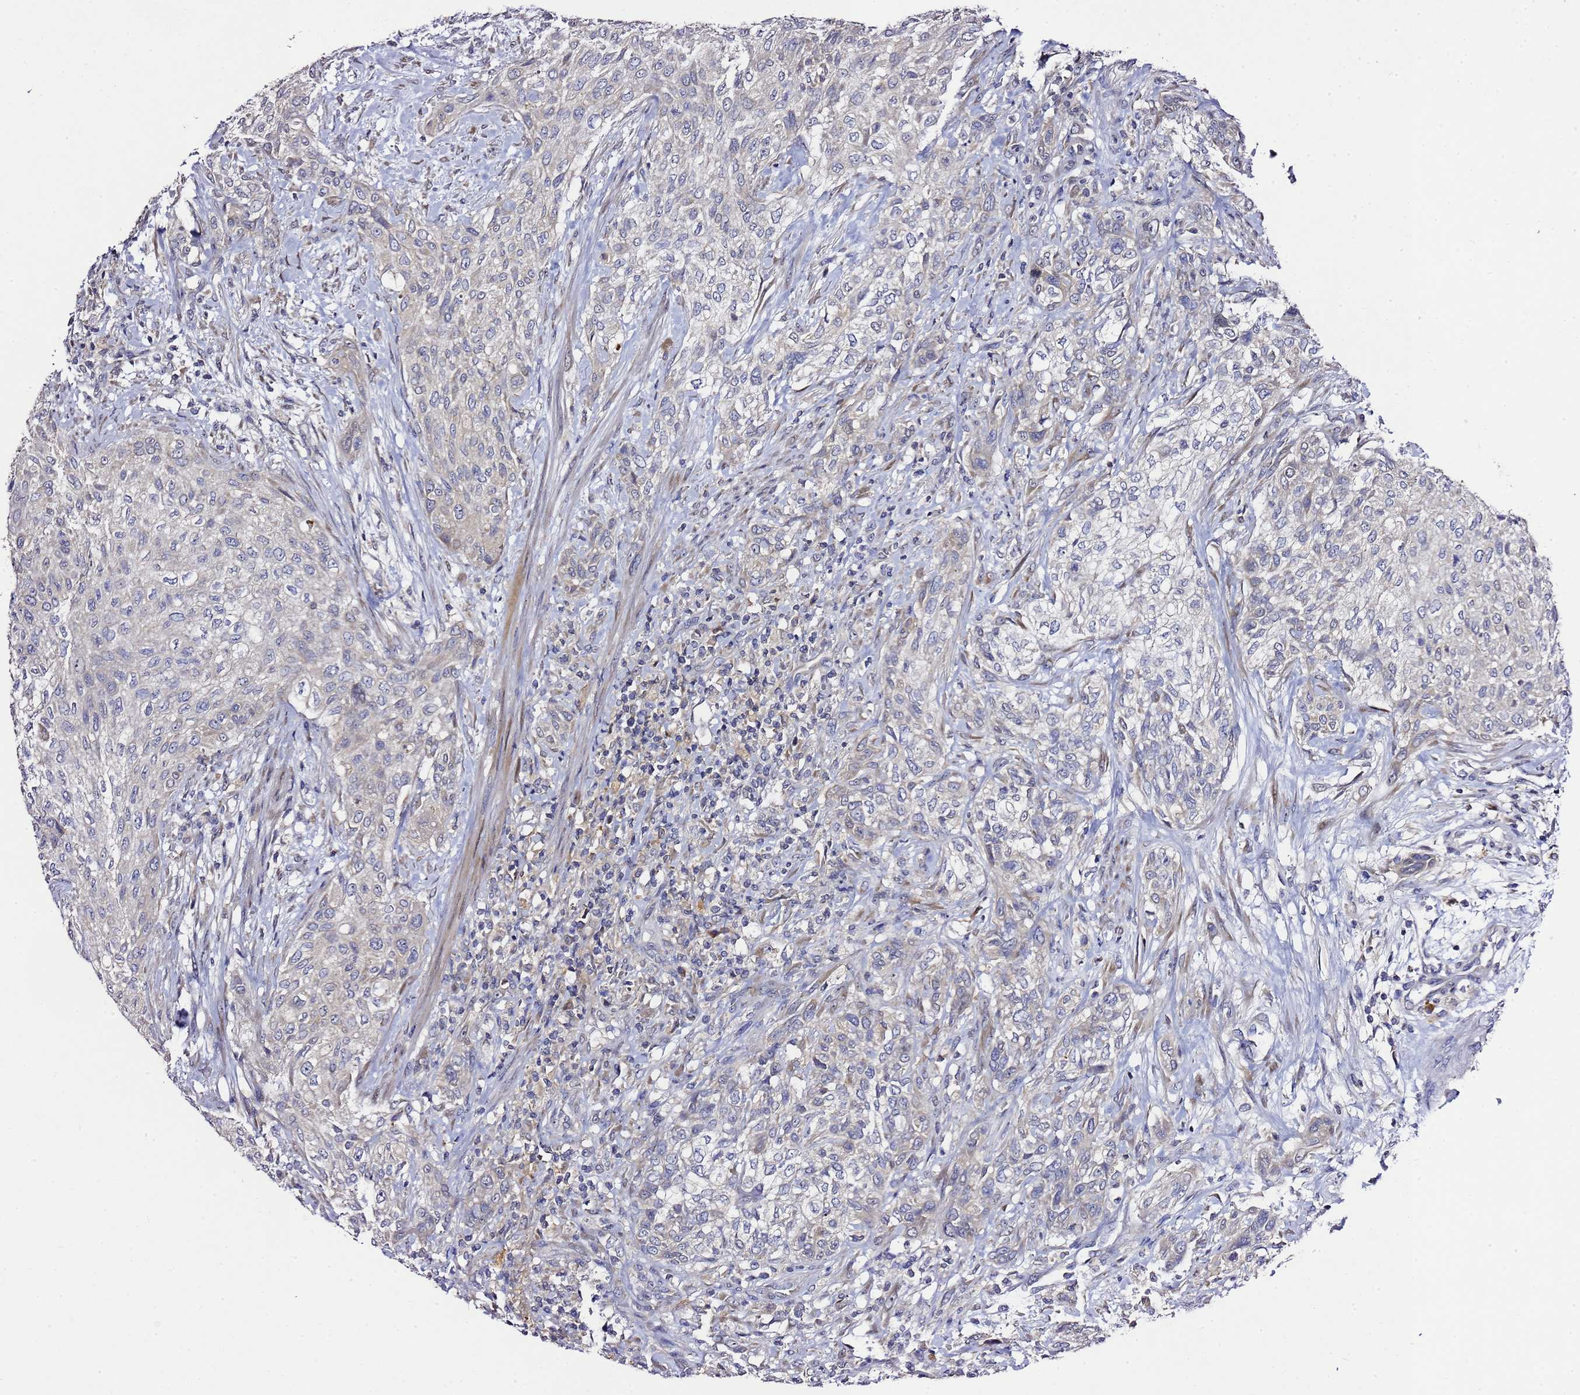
{"staining": {"intensity": "negative", "quantity": "none", "location": "none"}, "tissue": "urothelial cancer", "cell_type": "Tumor cells", "image_type": "cancer", "snomed": [{"axis": "morphology", "description": "Normal tissue, NOS"}, {"axis": "morphology", "description": "Urothelial carcinoma, NOS"}, {"axis": "topography", "description": "Urinary bladder"}, {"axis": "topography", "description": "Peripheral nerve tissue"}], "caption": "High power microscopy photomicrograph of an immunohistochemistry (IHC) histopathology image of urothelial cancer, revealing no significant staining in tumor cells.", "gene": "ALG3", "patient": {"sex": "male", "age": 35}}